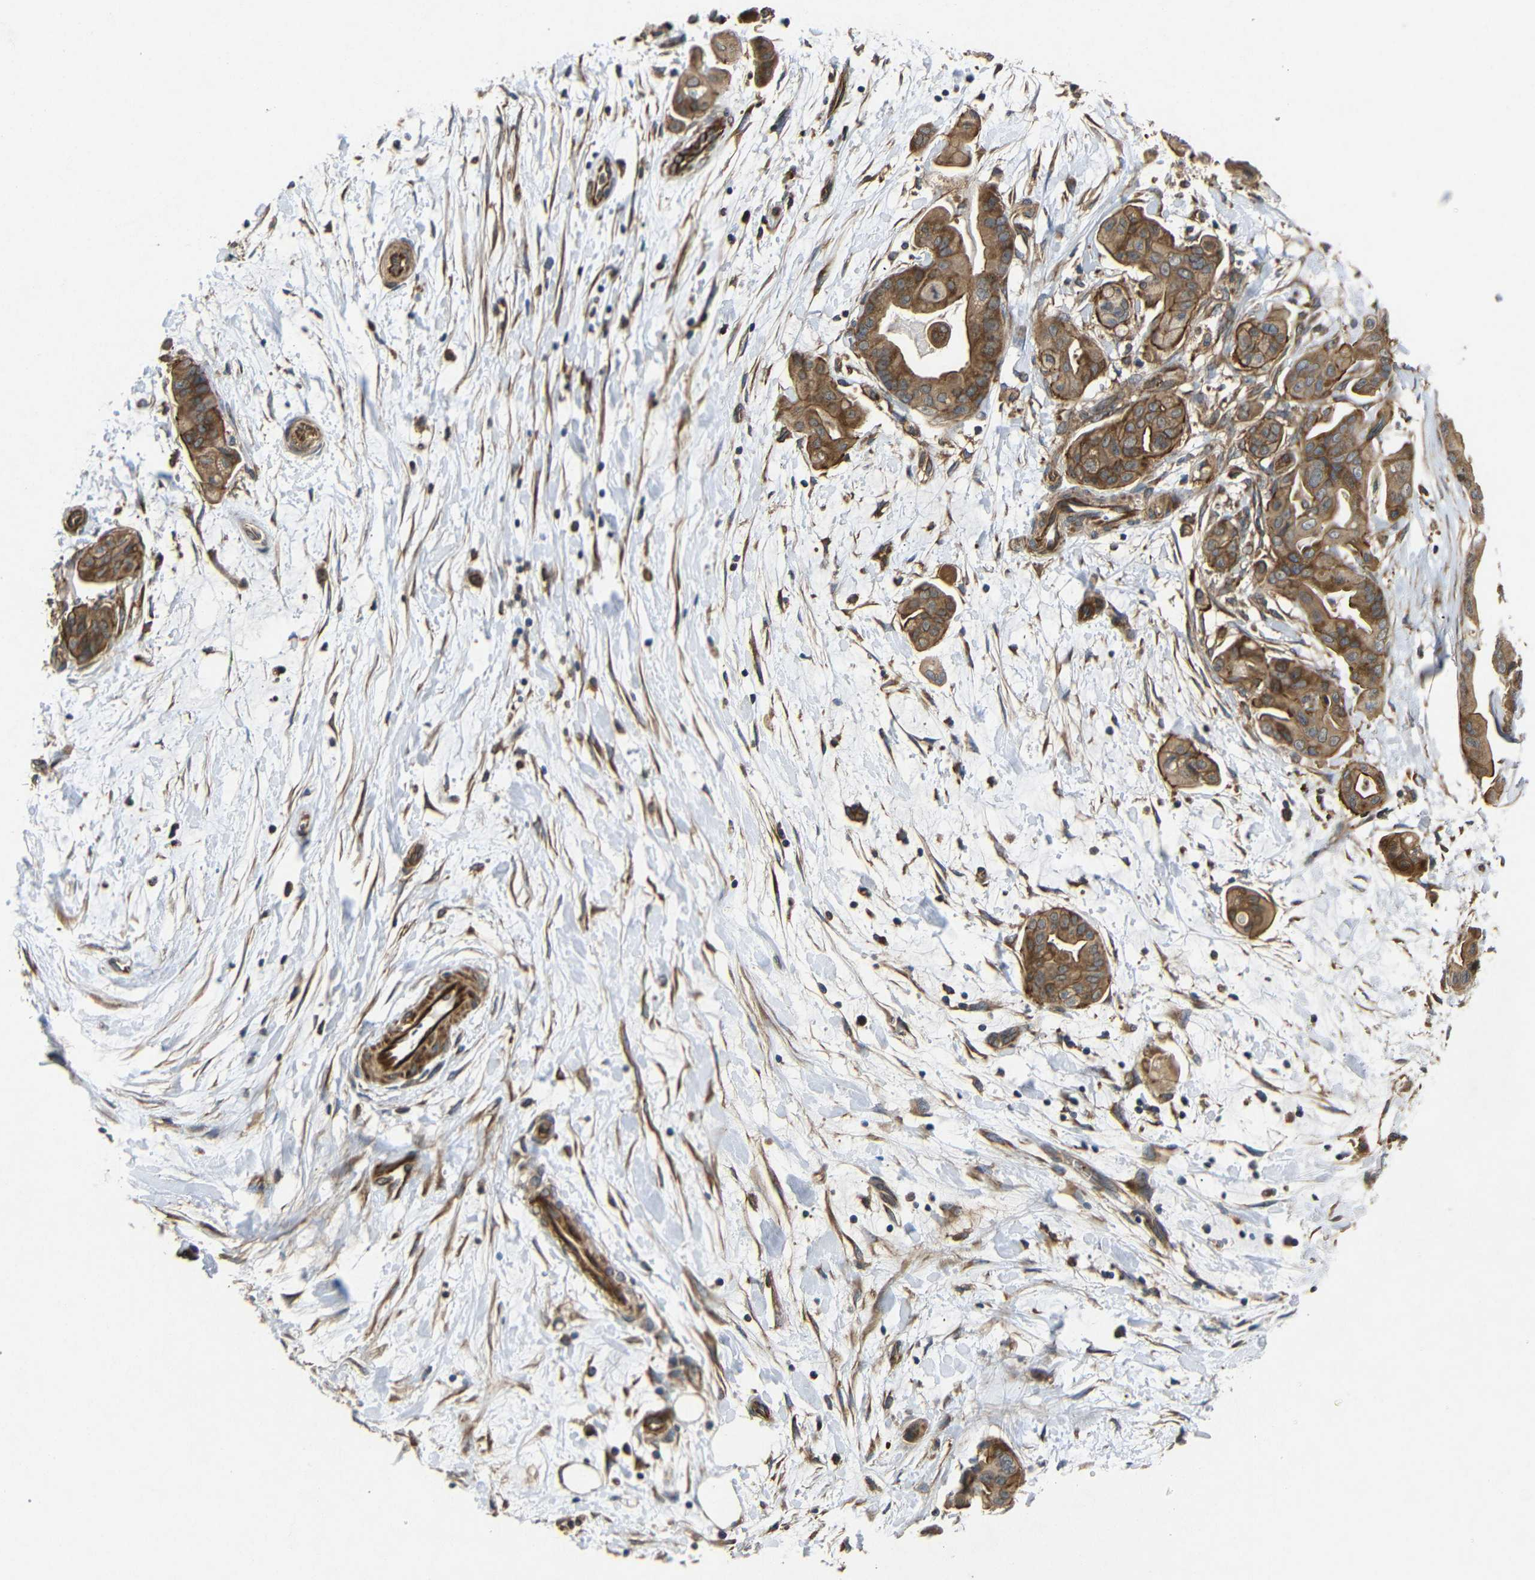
{"staining": {"intensity": "strong", "quantity": ">75%", "location": "cytoplasmic/membranous"}, "tissue": "pancreatic cancer", "cell_type": "Tumor cells", "image_type": "cancer", "snomed": [{"axis": "morphology", "description": "Adenocarcinoma, NOS"}, {"axis": "topography", "description": "Pancreas"}], "caption": "Pancreatic adenocarcinoma stained with a brown dye displays strong cytoplasmic/membranous positive expression in approximately >75% of tumor cells.", "gene": "EIF2S1", "patient": {"sex": "female", "age": 75}}